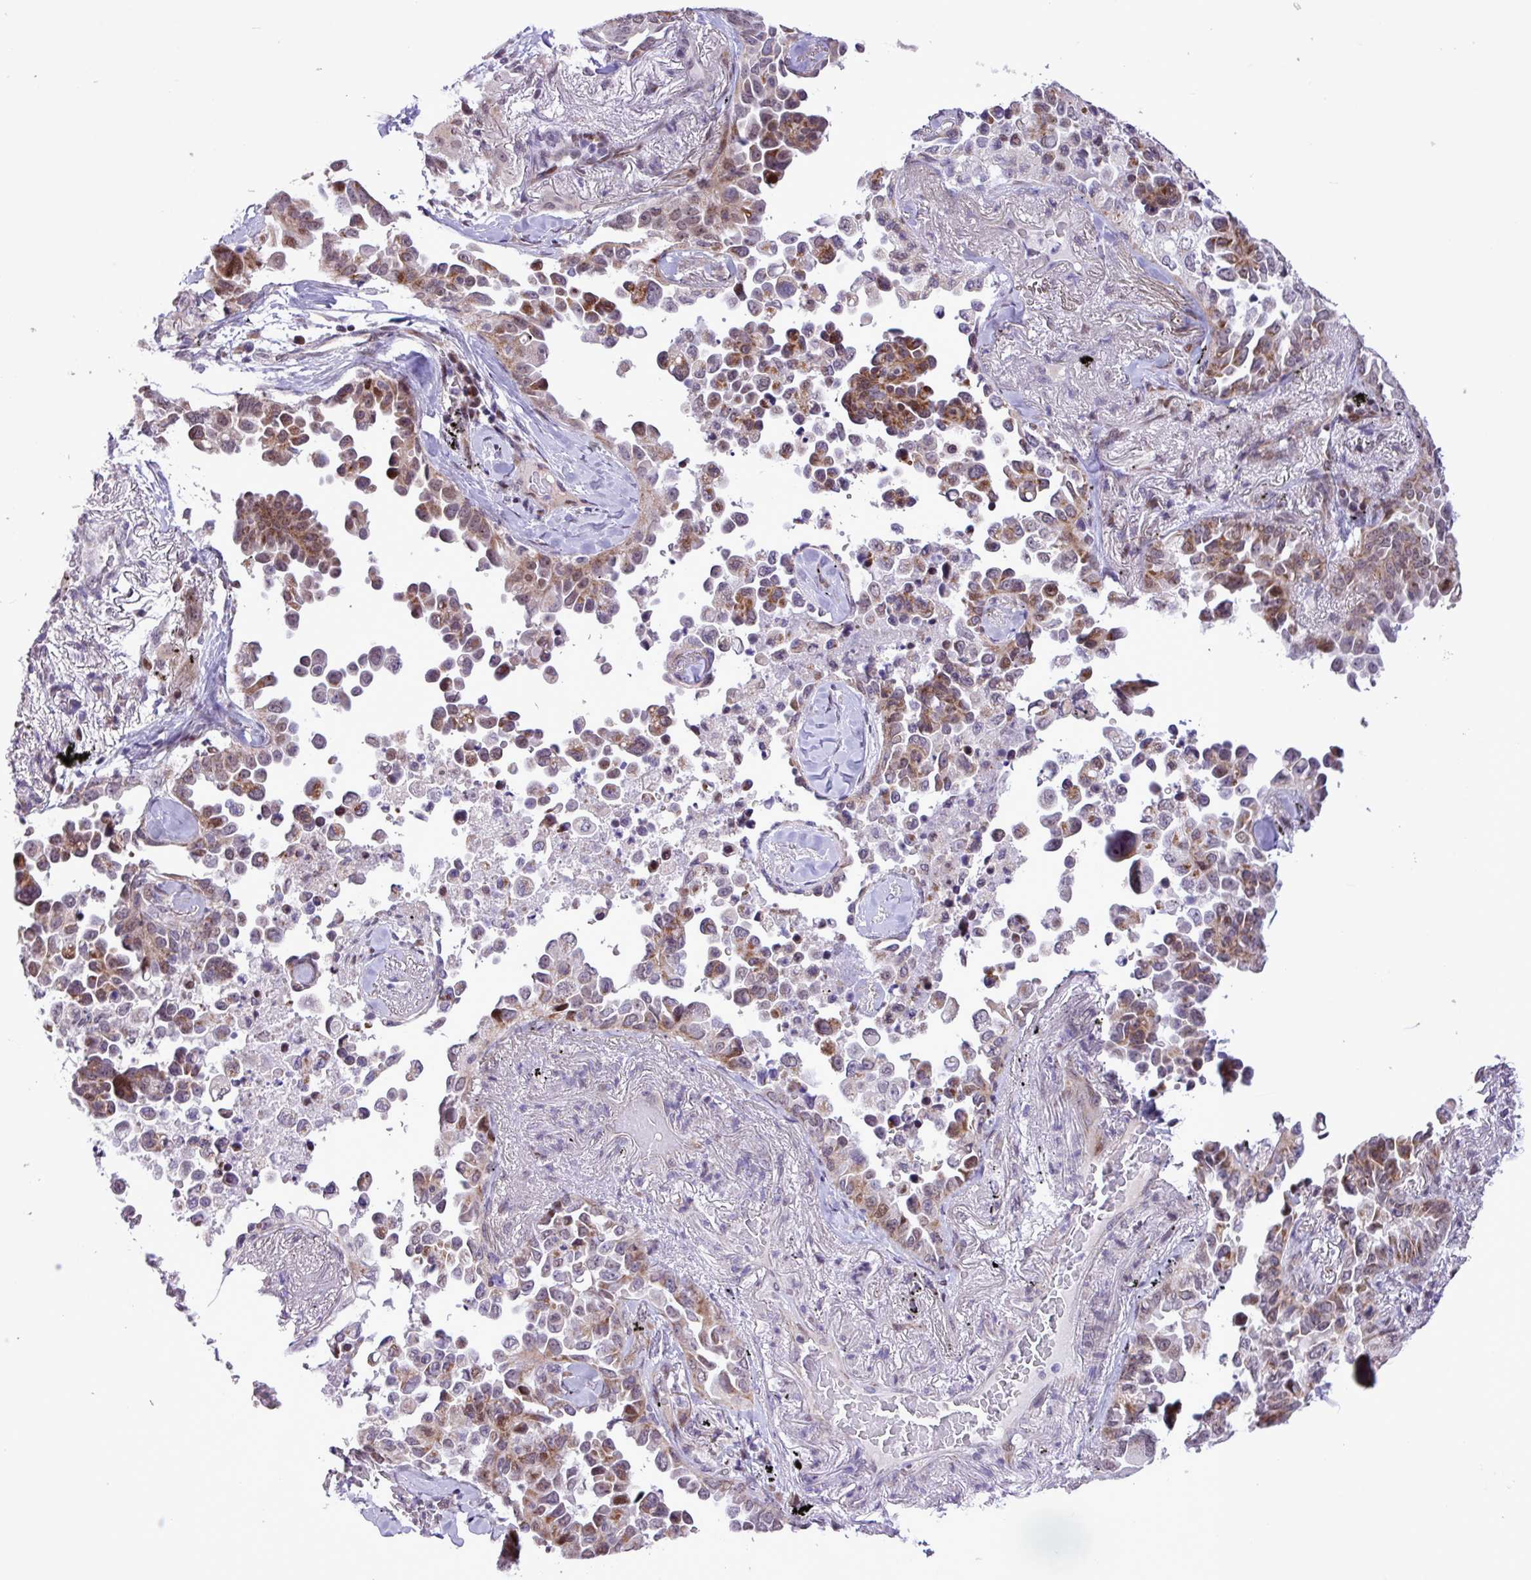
{"staining": {"intensity": "moderate", "quantity": ">75%", "location": "cytoplasmic/membranous,nuclear"}, "tissue": "lung cancer", "cell_type": "Tumor cells", "image_type": "cancer", "snomed": [{"axis": "morphology", "description": "Adenocarcinoma, NOS"}, {"axis": "topography", "description": "Lung"}], "caption": "A micrograph showing moderate cytoplasmic/membranous and nuclear positivity in approximately >75% of tumor cells in lung cancer, as visualized by brown immunohistochemical staining.", "gene": "ZNF354A", "patient": {"sex": "female", "age": 67}}